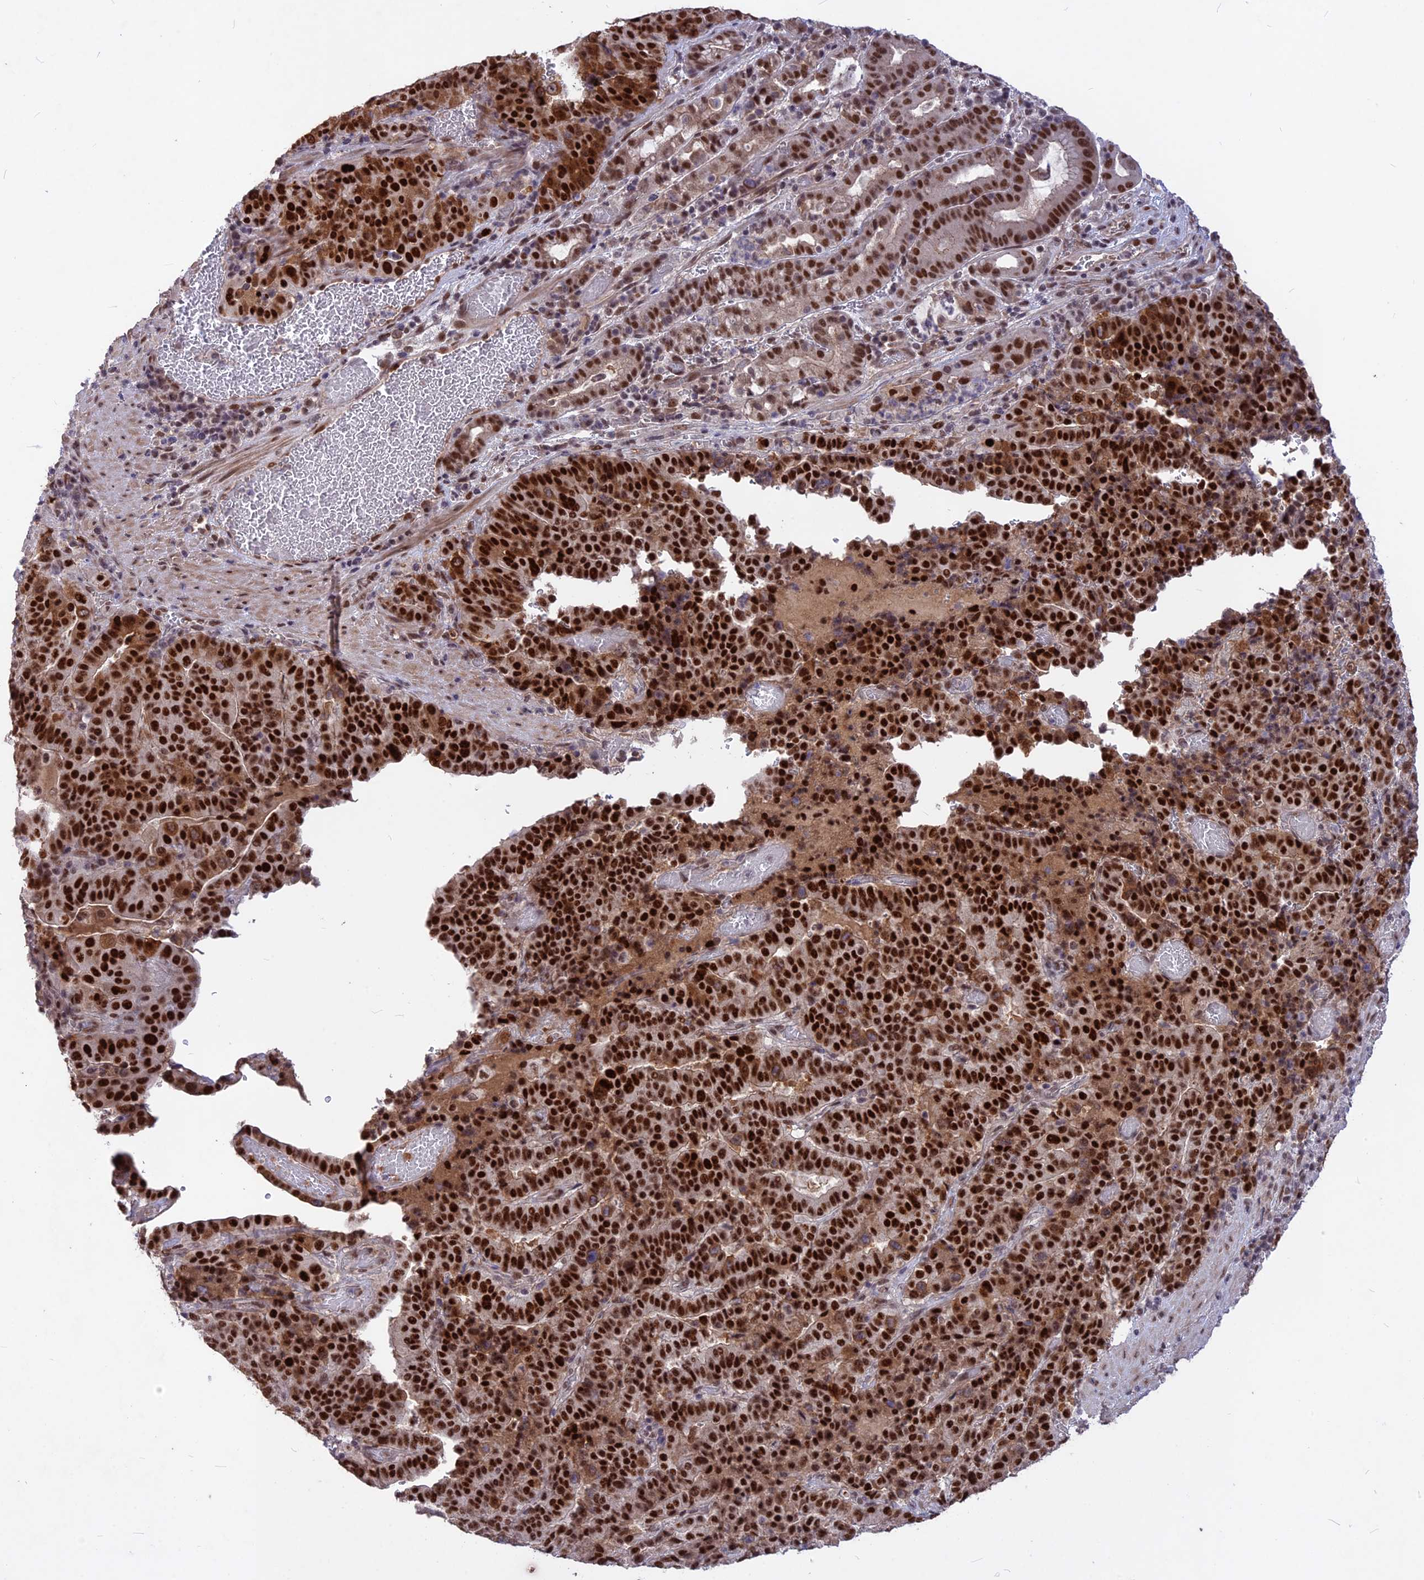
{"staining": {"intensity": "strong", "quantity": ">75%", "location": "nuclear"}, "tissue": "stomach cancer", "cell_type": "Tumor cells", "image_type": "cancer", "snomed": [{"axis": "morphology", "description": "Adenocarcinoma, NOS"}, {"axis": "topography", "description": "Stomach"}], "caption": "Immunohistochemistry (IHC) histopathology image of human stomach adenocarcinoma stained for a protein (brown), which demonstrates high levels of strong nuclear positivity in about >75% of tumor cells.", "gene": "DIS3", "patient": {"sex": "male", "age": 48}}